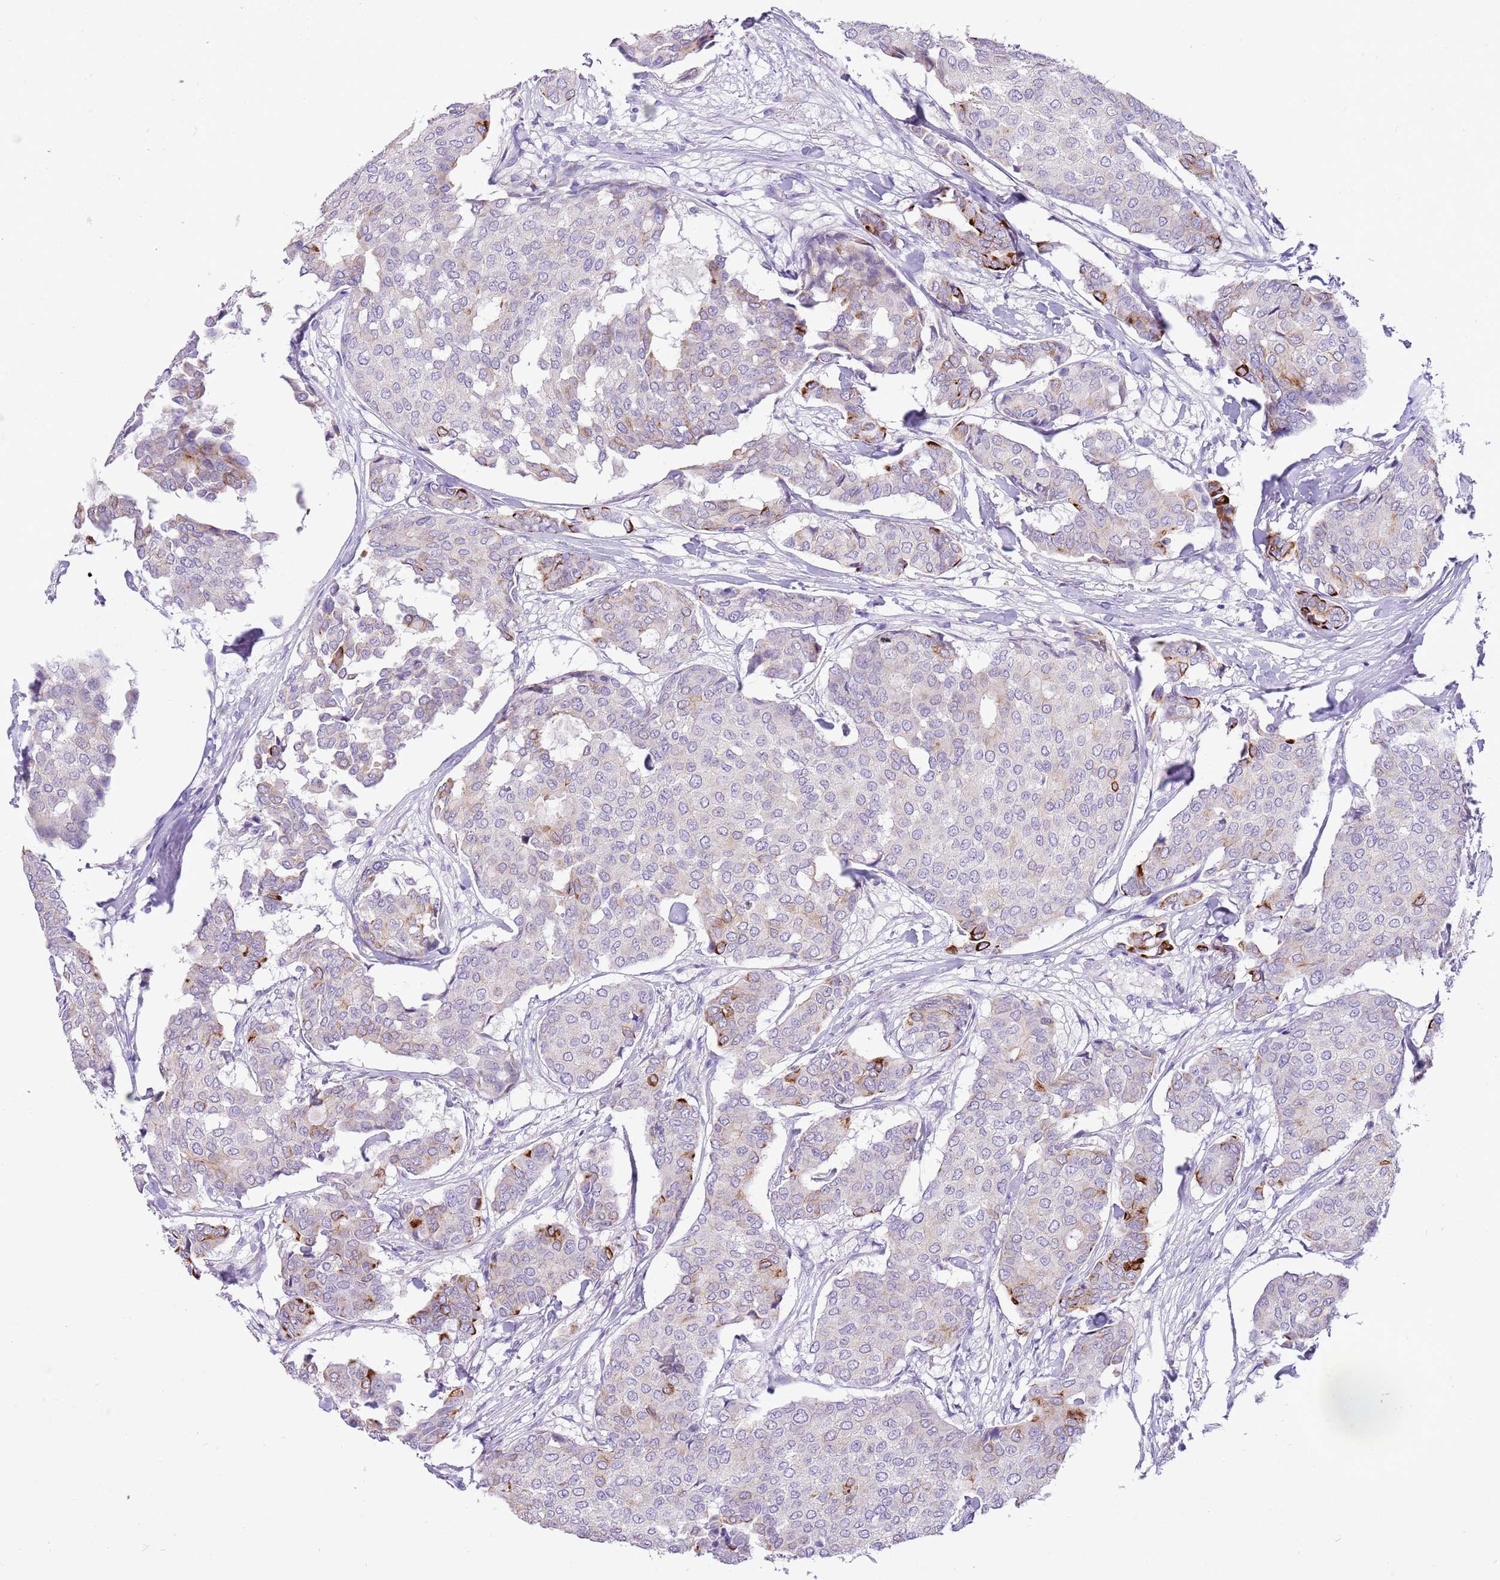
{"staining": {"intensity": "strong", "quantity": "<25%", "location": "cytoplasmic/membranous"}, "tissue": "breast cancer", "cell_type": "Tumor cells", "image_type": "cancer", "snomed": [{"axis": "morphology", "description": "Duct carcinoma"}, {"axis": "topography", "description": "Breast"}], "caption": "A histopathology image of human invasive ductal carcinoma (breast) stained for a protein exhibits strong cytoplasmic/membranous brown staining in tumor cells.", "gene": "R3HDM4", "patient": {"sex": "female", "age": 75}}